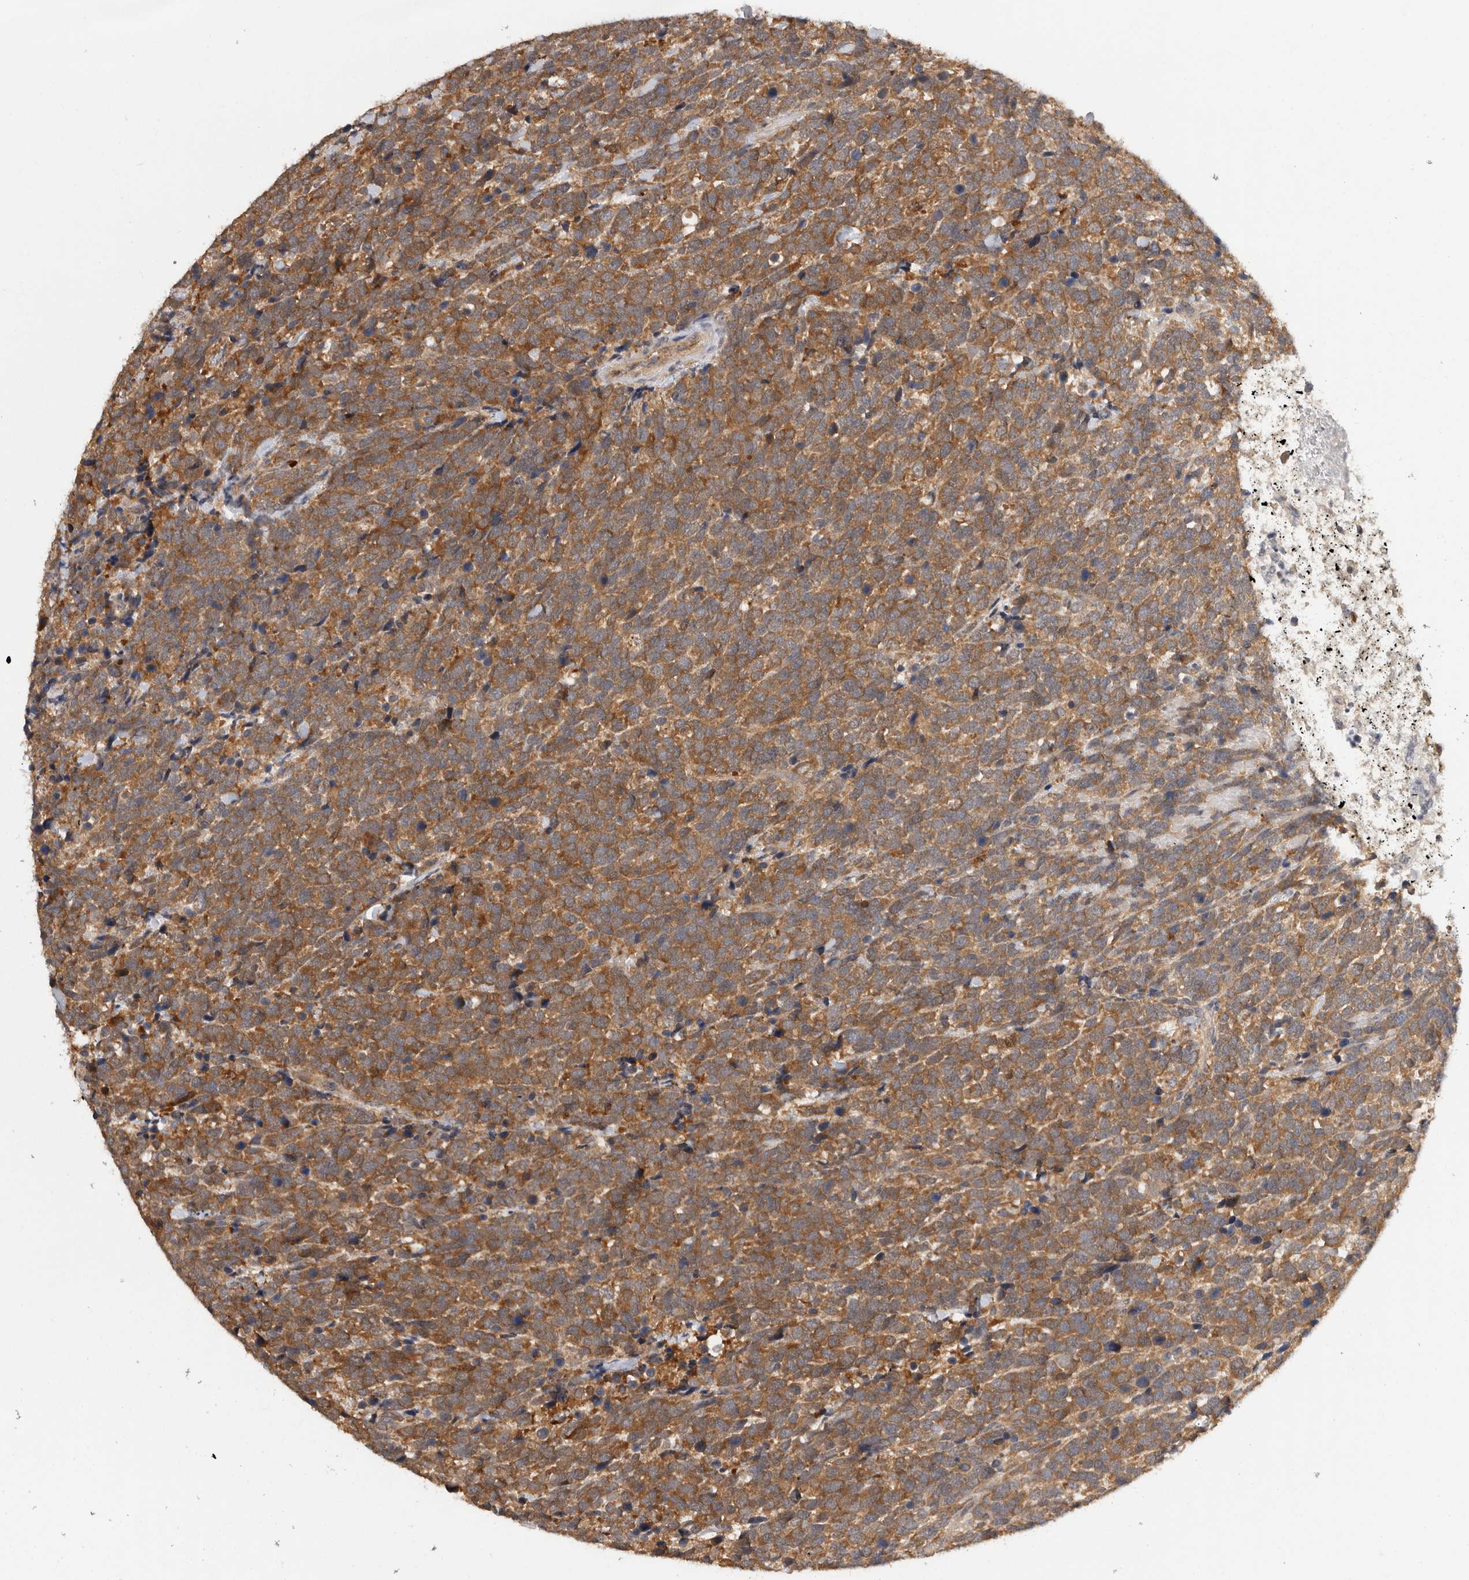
{"staining": {"intensity": "moderate", "quantity": ">75%", "location": "cytoplasmic/membranous"}, "tissue": "urothelial cancer", "cell_type": "Tumor cells", "image_type": "cancer", "snomed": [{"axis": "morphology", "description": "Urothelial carcinoma, High grade"}, {"axis": "topography", "description": "Urinary bladder"}], "caption": "The micrograph shows staining of urothelial cancer, revealing moderate cytoplasmic/membranous protein staining (brown color) within tumor cells.", "gene": "ACAT2", "patient": {"sex": "female", "age": 82}}